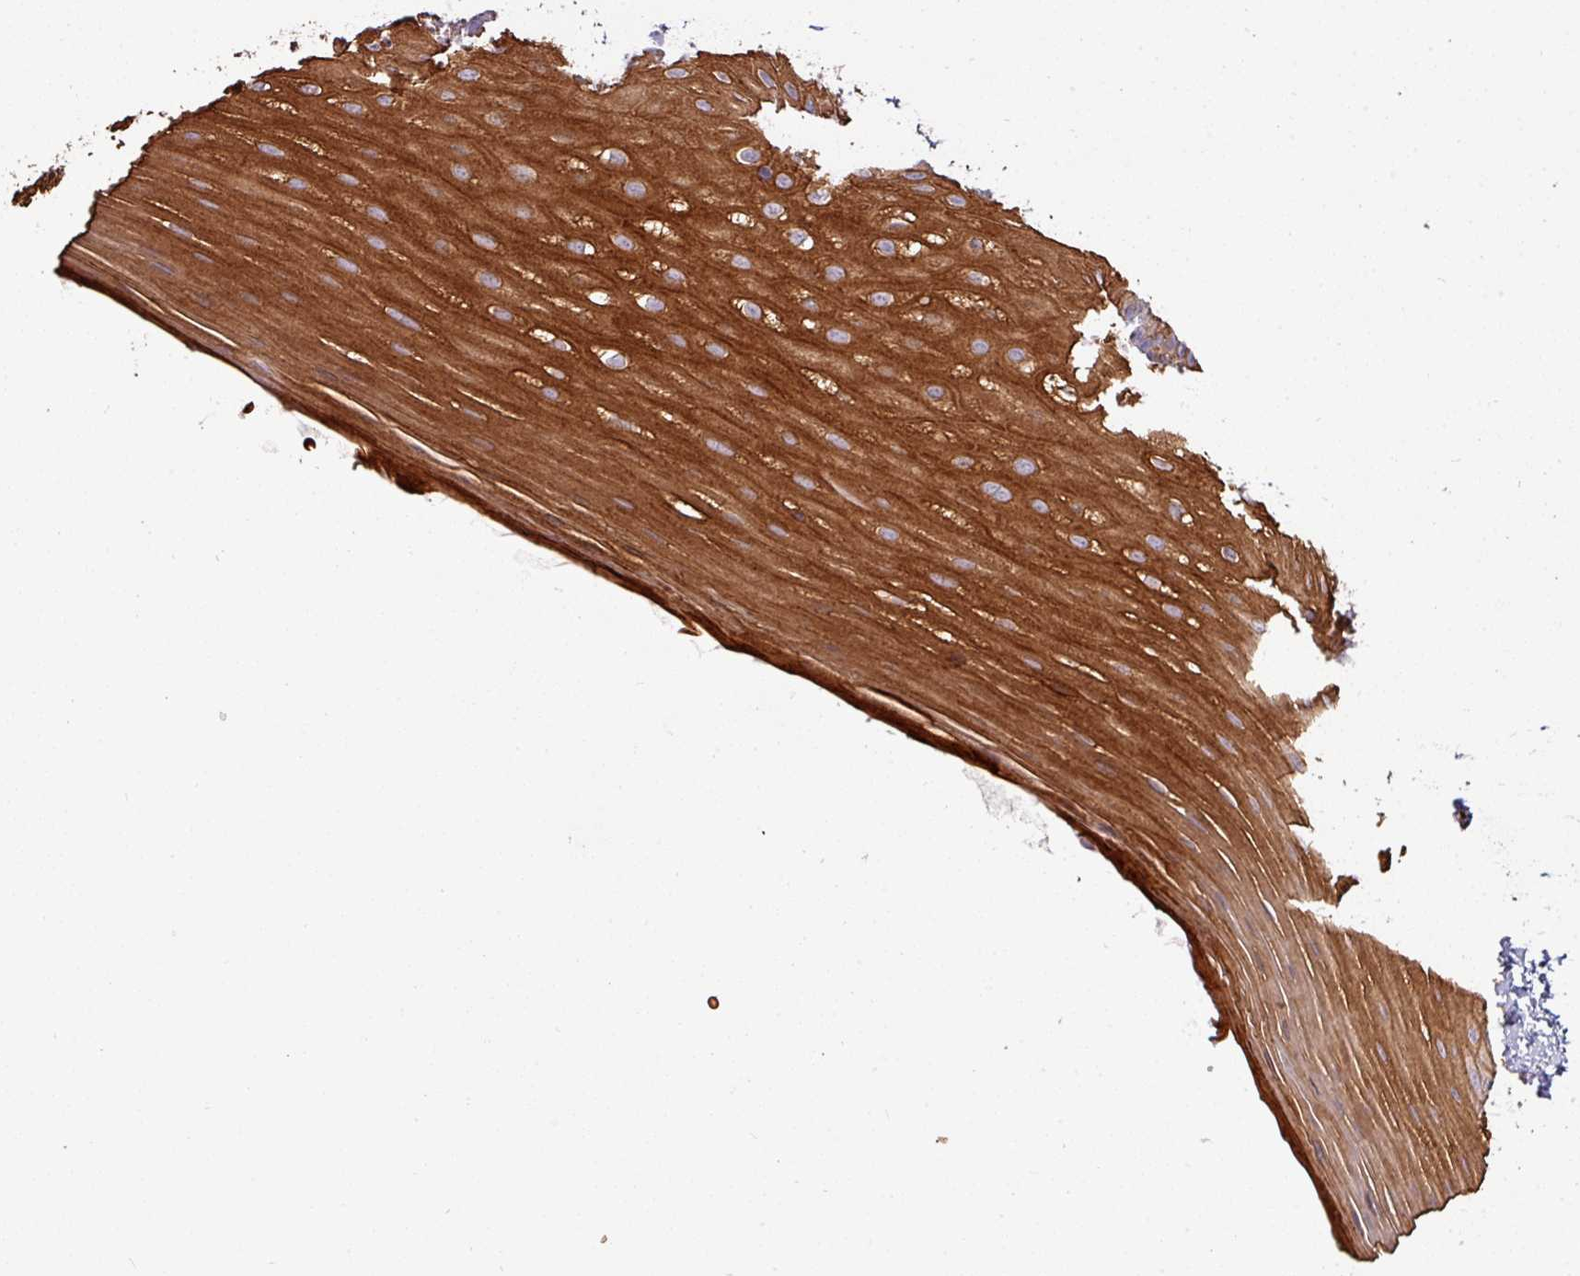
{"staining": {"intensity": "strong", "quantity": "<25%", "location": "cytoplasmic/membranous"}, "tissue": "oral mucosa", "cell_type": "Squamous epithelial cells", "image_type": "normal", "snomed": [{"axis": "morphology", "description": "Normal tissue, NOS"}, {"axis": "topography", "description": "Oral tissue"}], "caption": "Strong cytoplasmic/membranous protein staining is identified in approximately <25% of squamous epithelial cells in oral mucosa. (DAB IHC with brightfield microscopy, high magnification).", "gene": "RPL23A", "patient": {"sex": "female", "age": 67}}